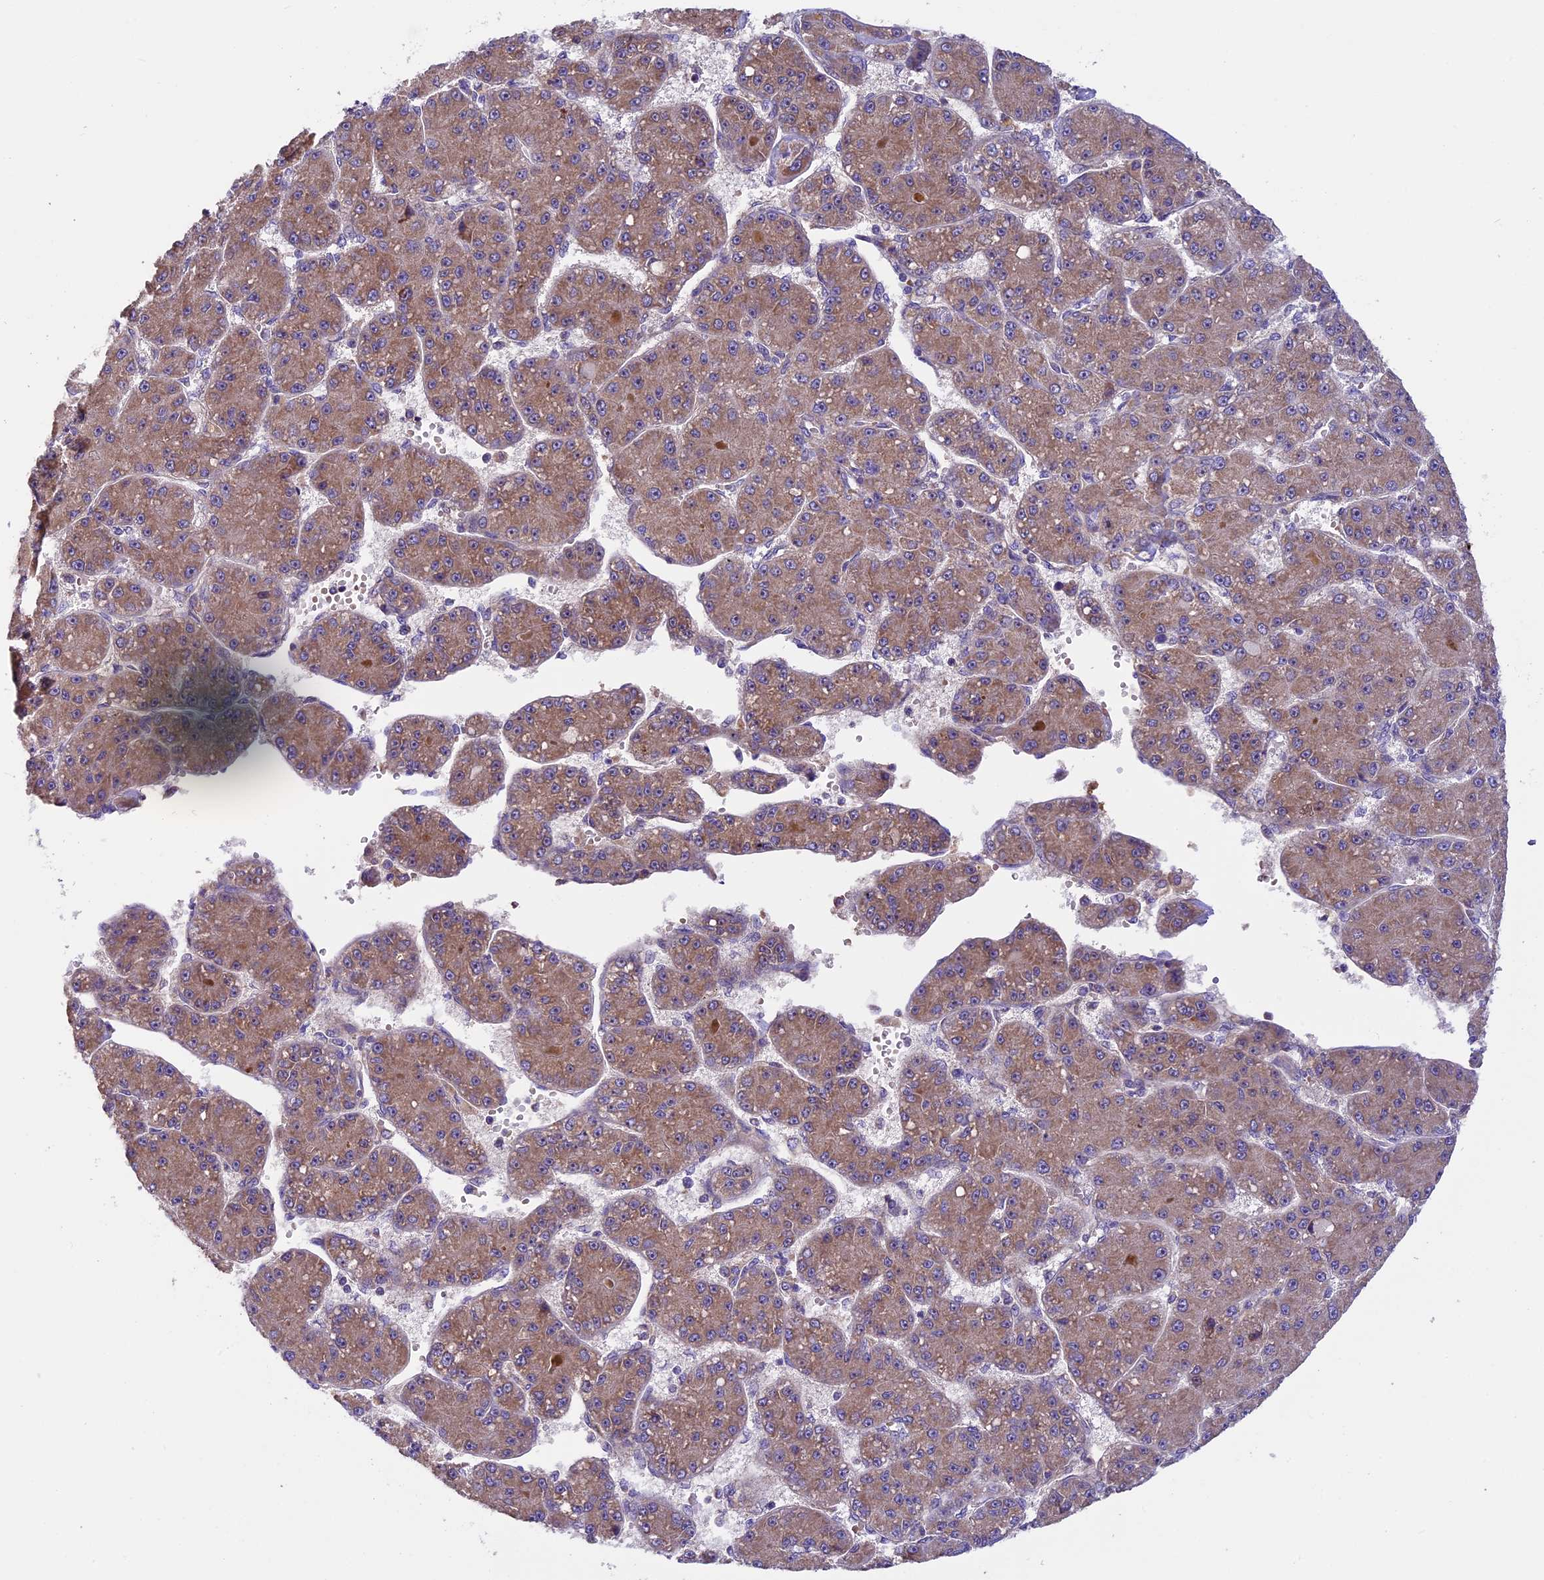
{"staining": {"intensity": "moderate", "quantity": ">75%", "location": "cytoplasmic/membranous"}, "tissue": "liver cancer", "cell_type": "Tumor cells", "image_type": "cancer", "snomed": [{"axis": "morphology", "description": "Carcinoma, Hepatocellular, NOS"}, {"axis": "topography", "description": "Liver"}], "caption": "A high-resolution histopathology image shows immunohistochemistry (IHC) staining of liver hepatocellular carcinoma, which displays moderate cytoplasmic/membranous expression in approximately >75% of tumor cells.", "gene": "FRY", "patient": {"sex": "male", "age": 67}}